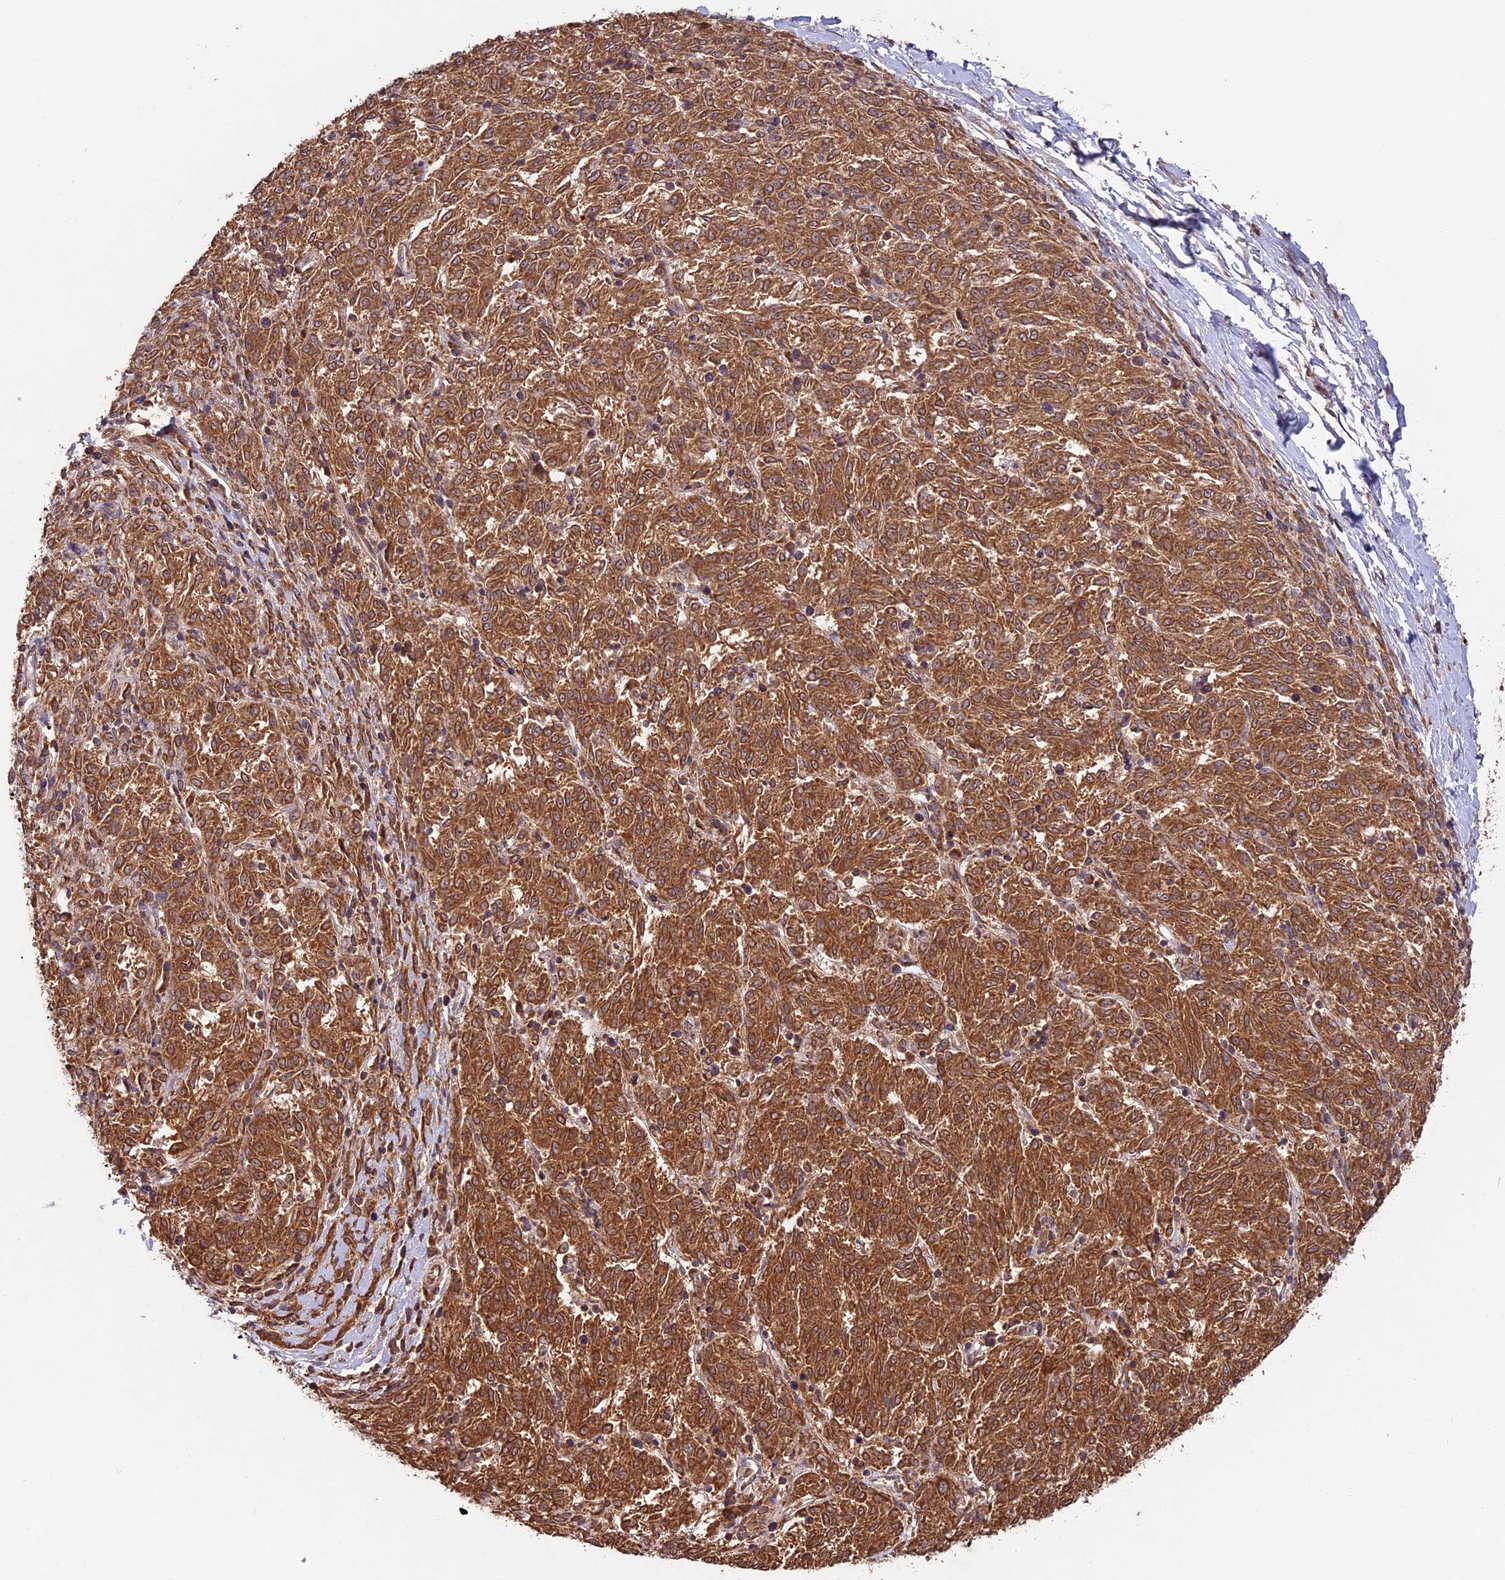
{"staining": {"intensity": "moderate", "quantity": ">75%", "location": "cytoplasmic/membranous"}, "tissue": "melanoma", "cell_type": "Tumor cells", "image_type": "cancer", "snomed": [{"axis": "morphology", "description": "Malignant melanoma, NOS"}, {"axis": "topography", "description": "Skin"}], "caption": "Melanoma stained for a protein exhibits moderate cytoplasmic/membranous positivity in tumor cells.", "gene": "CHAC1", "patient": {"sex": "female", "age": 72}}